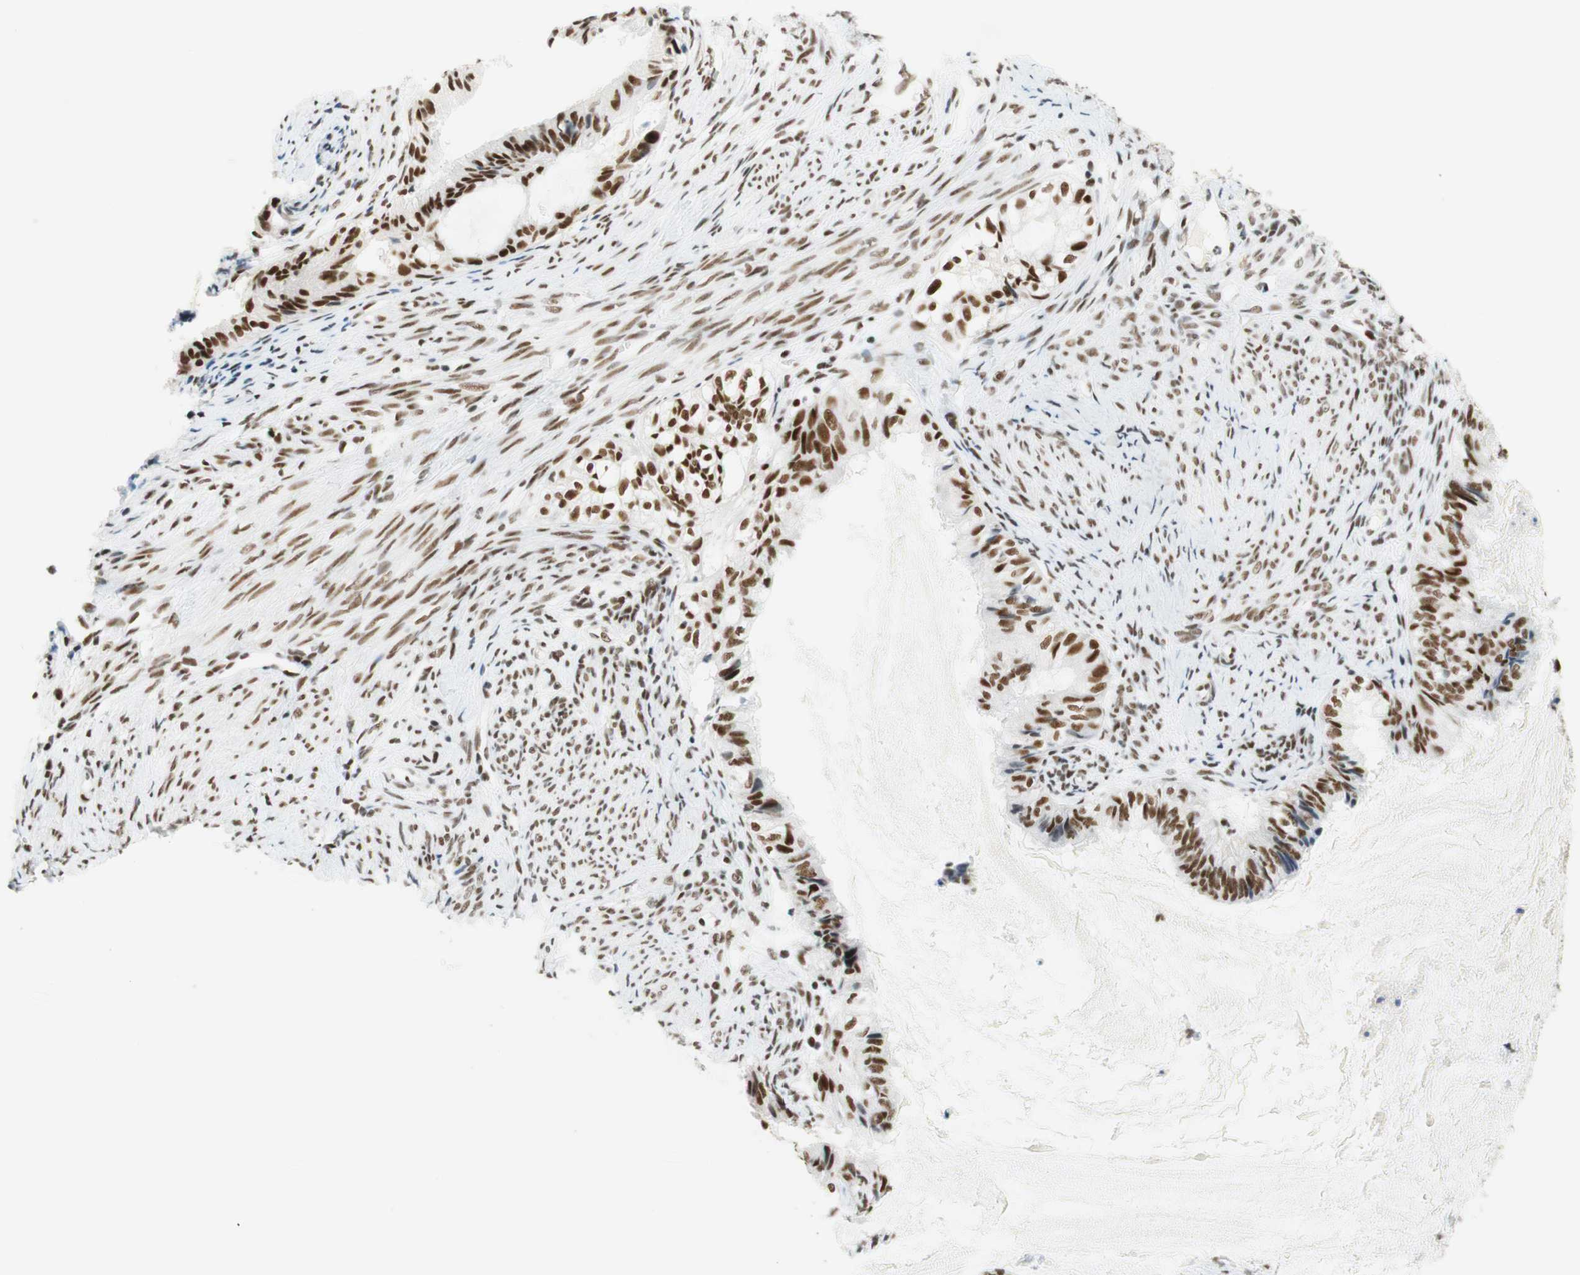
{"staining": {"intensity": "moderate", "quantity": ">75%", "location": "nuclear"}, "tissue": "cervical cancer", "cell_type": "Tumor cells", "image_type": "cancer", "snomed": [{"axis": "morphology", "description": "Normal tissue, NOS"}, {"axis": "morphology", "description": "Adenocarcinoma, NOS"}, {"axis": "topography", "description": "Cervix"}, {"axis": "topography", "description": "Endometrium"}], "caption": "Tumor cells show moderate nuclear positivity in about >75% of cells in cervical cancer.", "gene": "RNF20", "patient": {"sex": "female", "age": 86}}